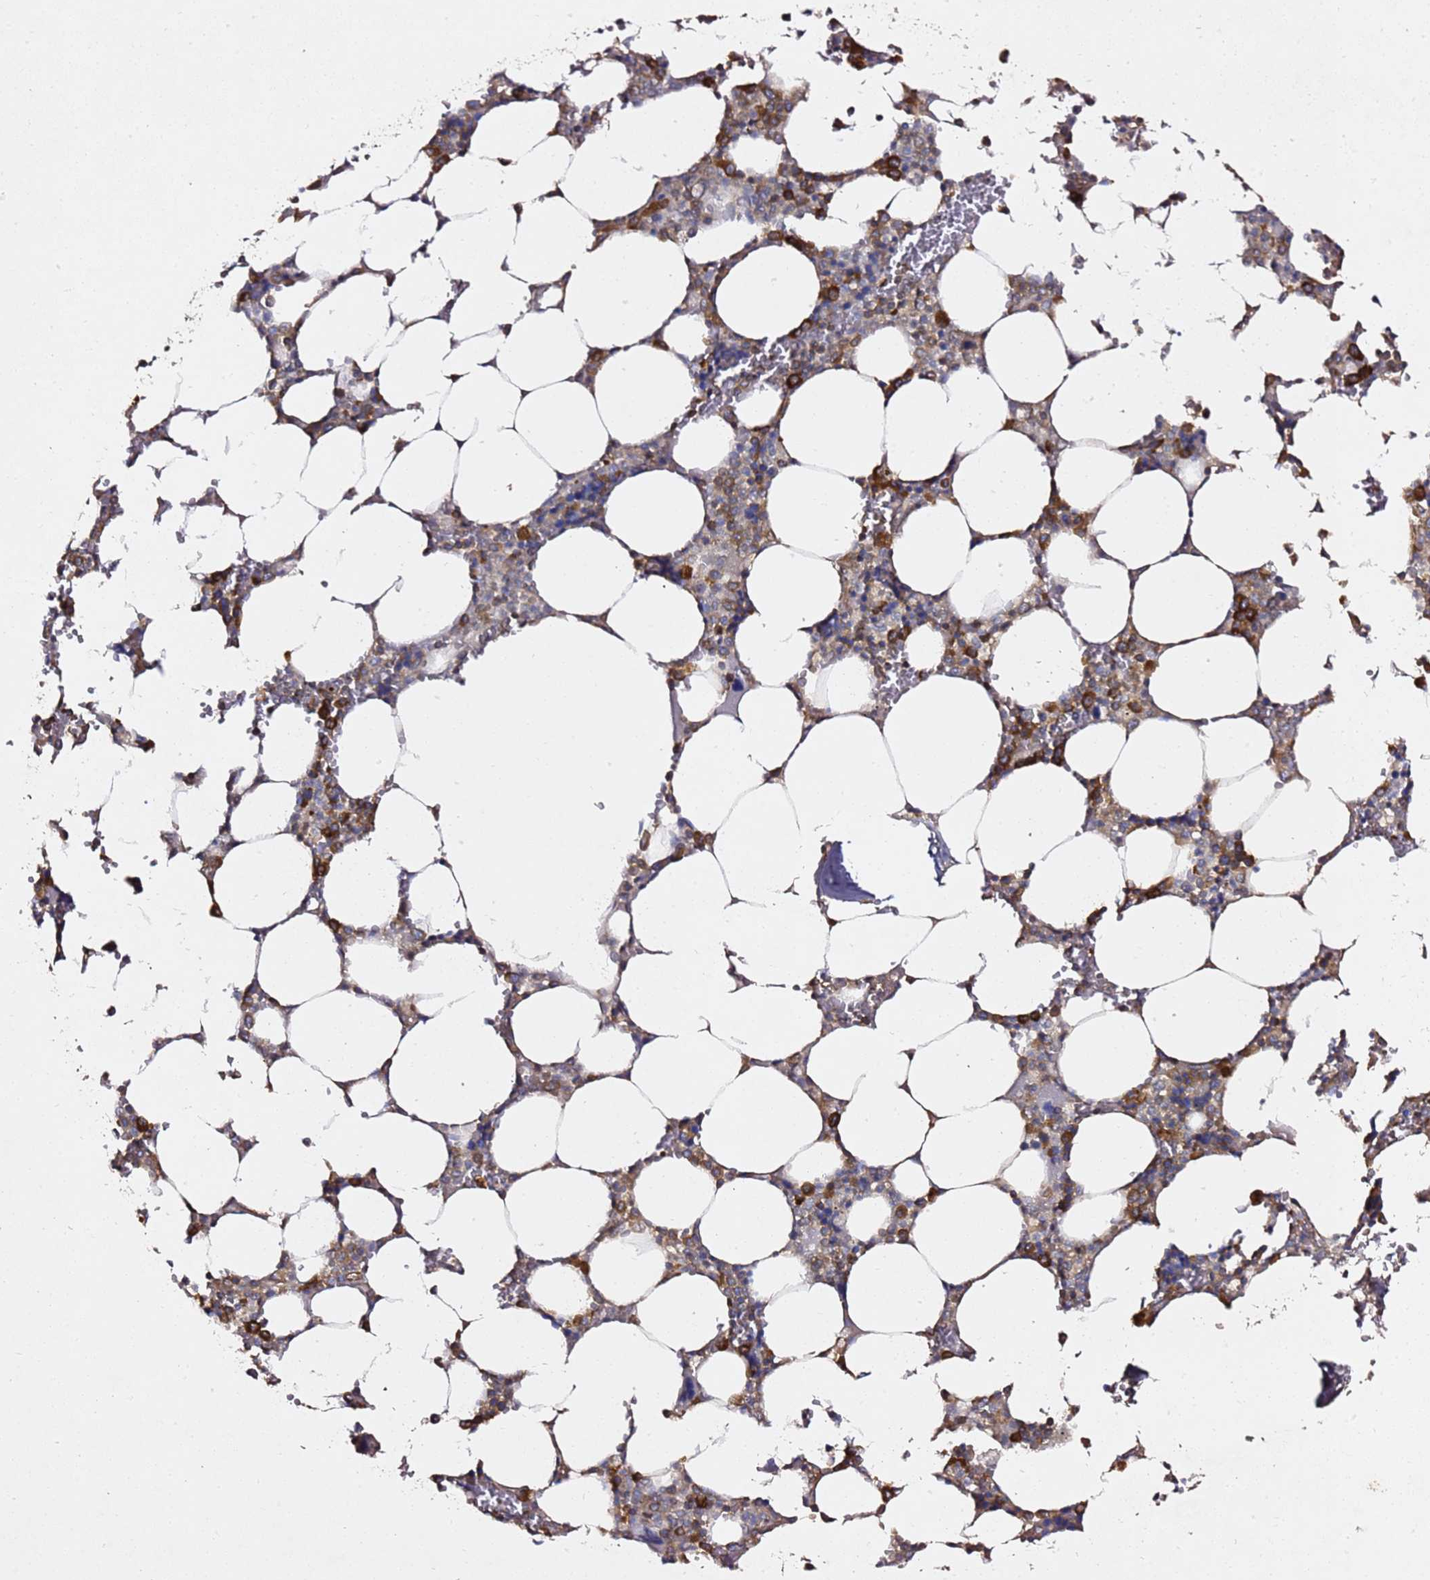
{"staining": {"intensity": "strong", "quantity": "25%-75%", "location": "cytoplasmic/membranous"}, "tissue": "bone marrow", "cell_type": "Hematopoietic cells", "image_type": "normal", "snomed": [{"axis": "morphology", "description": "Normal tissue, NOS"}, {"axis": "topography", "description": "Bone marrow"}], "caption": "A brown stain labels strong cytoplasmic/membranous expression of a protein in hematopoietic cells of unremarkable bone marrow.", "gene": "TPST1", "patient": {"sex": "male", "age": 64}}